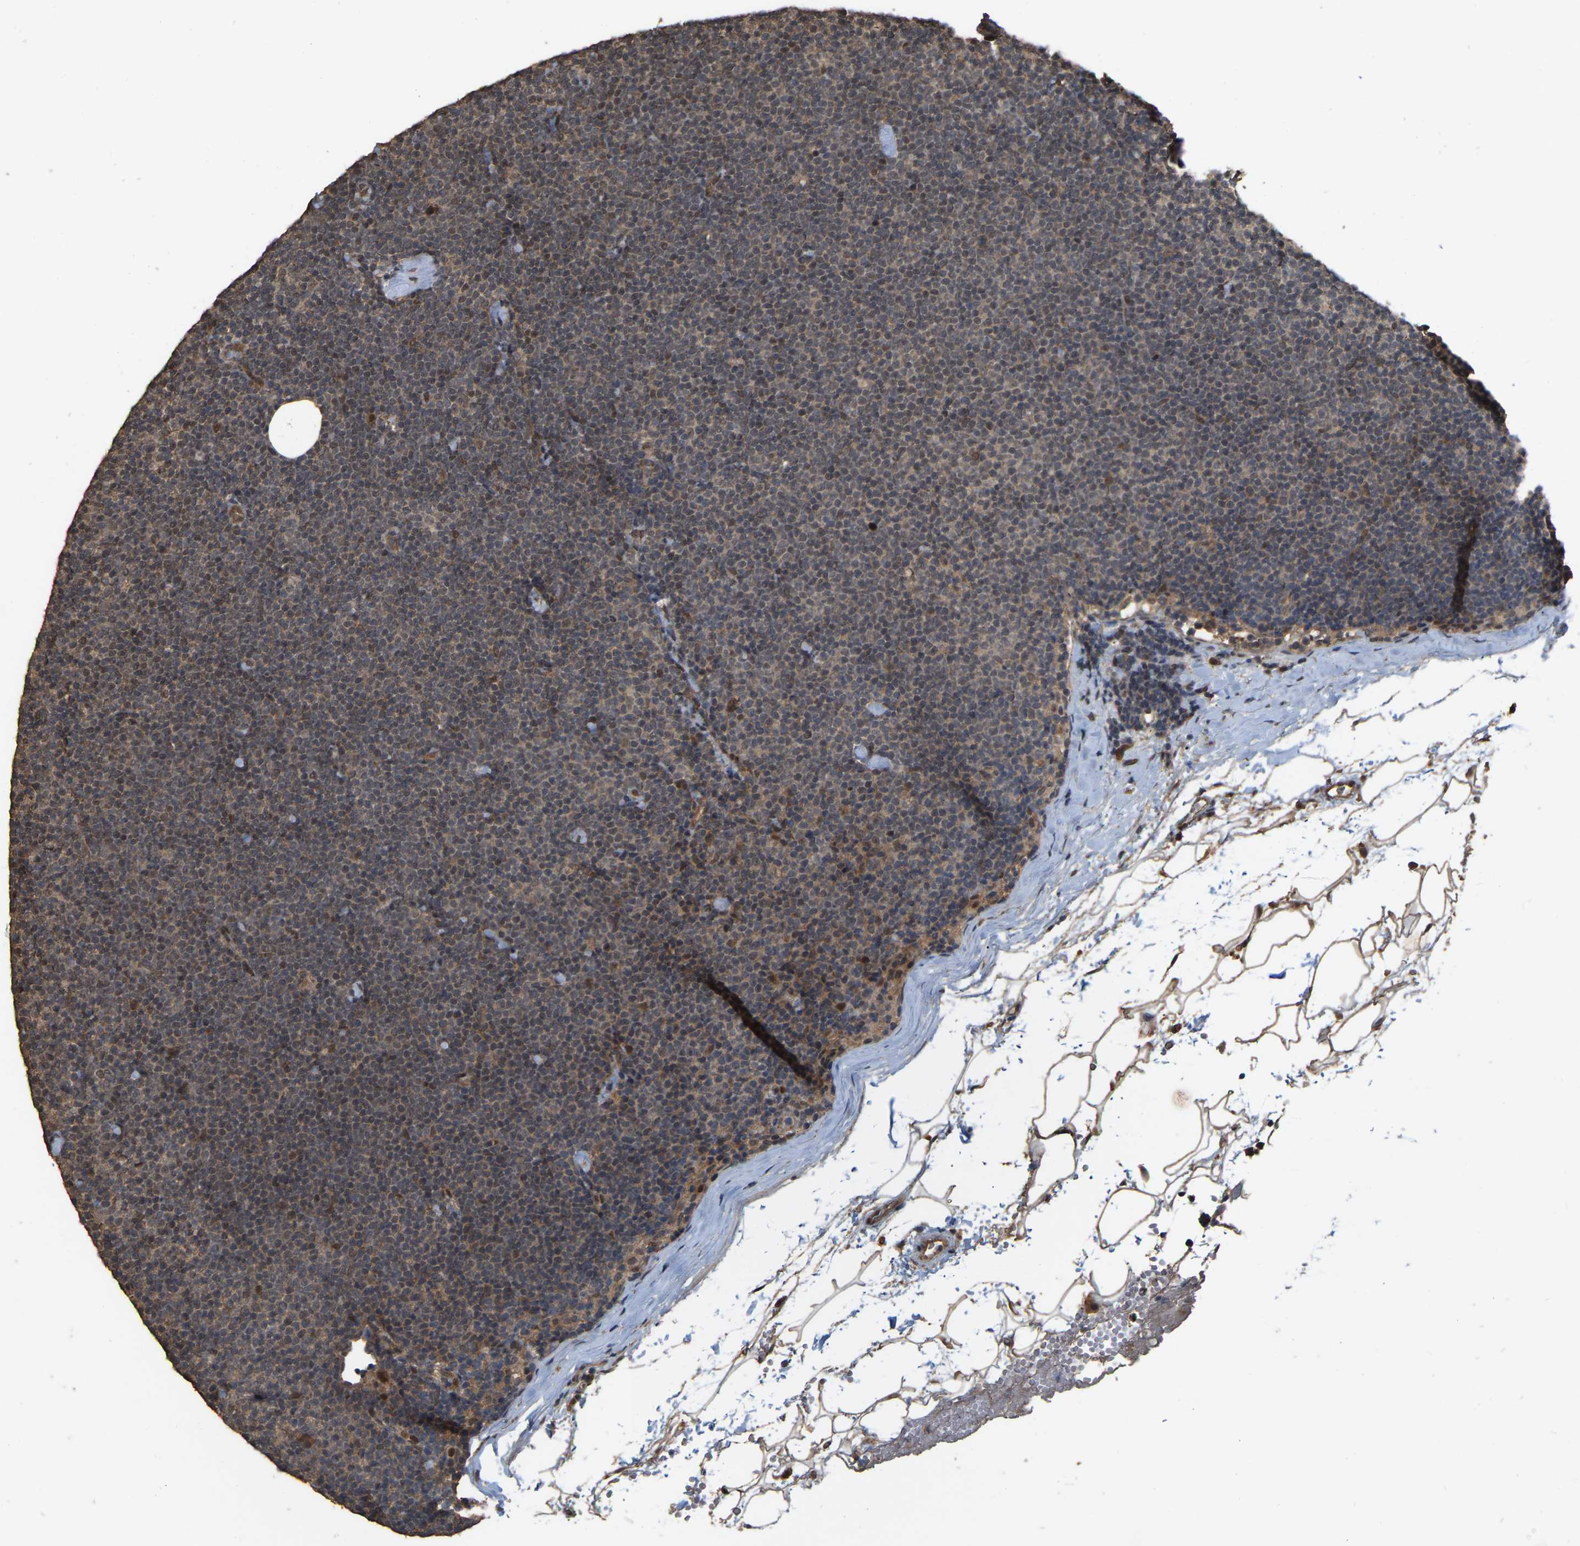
{"staining": {"intensity": "weak", "quantity": ">75%", "location": "cytoplasmic/membranous"}, "tissue": "lymphoma", "cell_type": "Tumor cells", "image_type": "cancer", "snomed": [{"axis": "morphology", "description": "Malignant lymphoma, non-Hodgkin's type, Low grade"}, {"axis": "topography", "description": "Lymph node"}], "caption": "An image of human low-grade malignant lymphoma, non-Hodgkin's type stained for a protein displays weak cytoplasmic/membranous brown staining in tumor cells.", "gene": "ARHGAP23", "patient": {"sex": "female", "age": 53}}